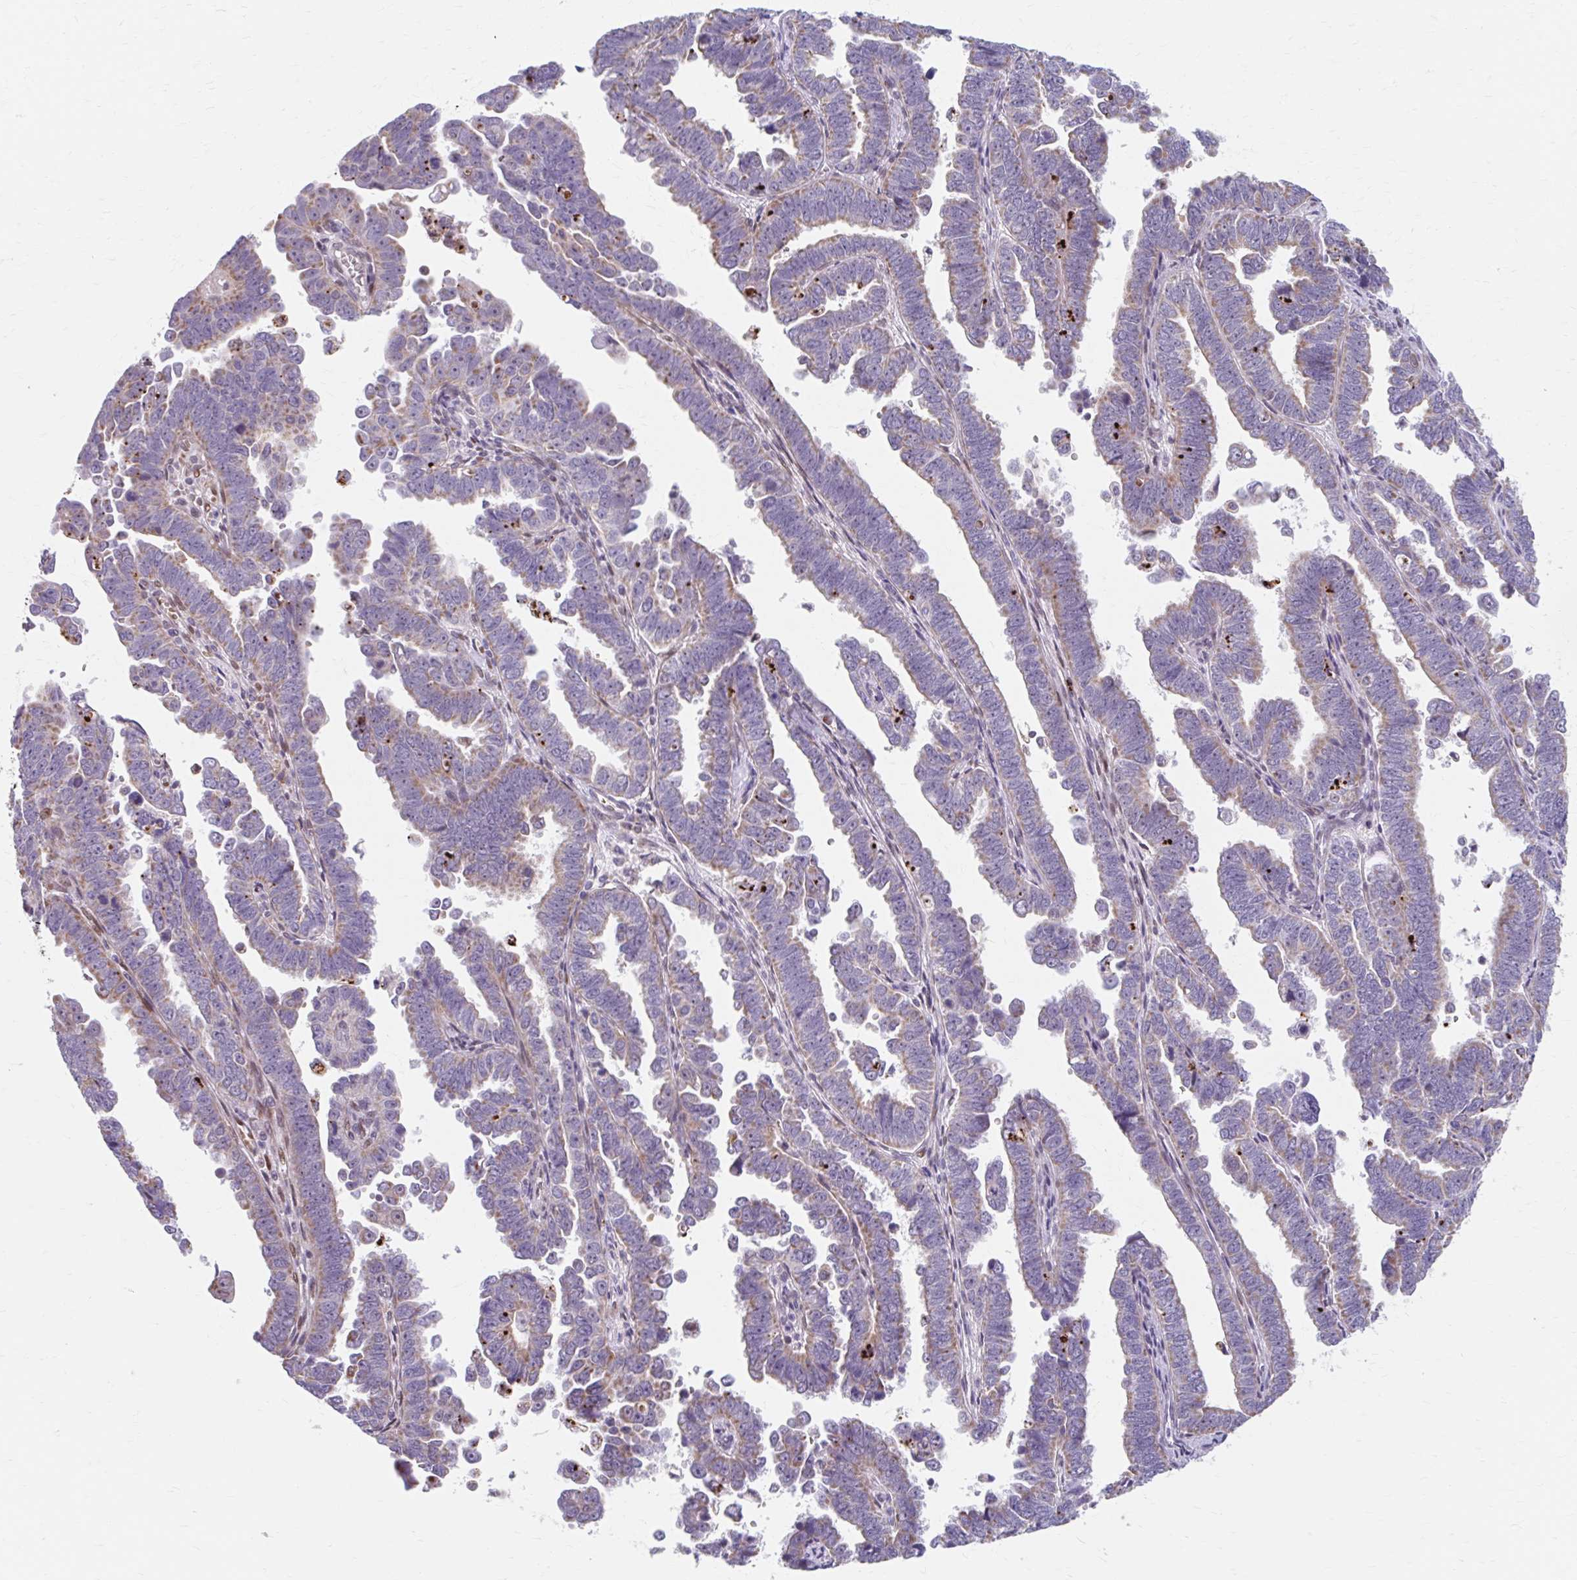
{"staining": {"intensity": "moderate", "quantity": "25%-75%", "location": "cytoplasmic/membranous"}, "tissue": "endometrial cancer", "cell_type": "Tumor cells", "image_type": "cancer", "snomed": [{"axis": "morphology", "description": "Adenocarcinoma, NOS"}, {"axis": "topography", "description": "Endometrium"}], "caption": "Tumor cells demonstrate medium levels of moderate cytoplasmic/membranous staining in about 25%-75% of cells in human endometrial cancer (adenocarcinoma).", "gene": "BEAN1", "patient": {"sex": "female", "age": 75}}